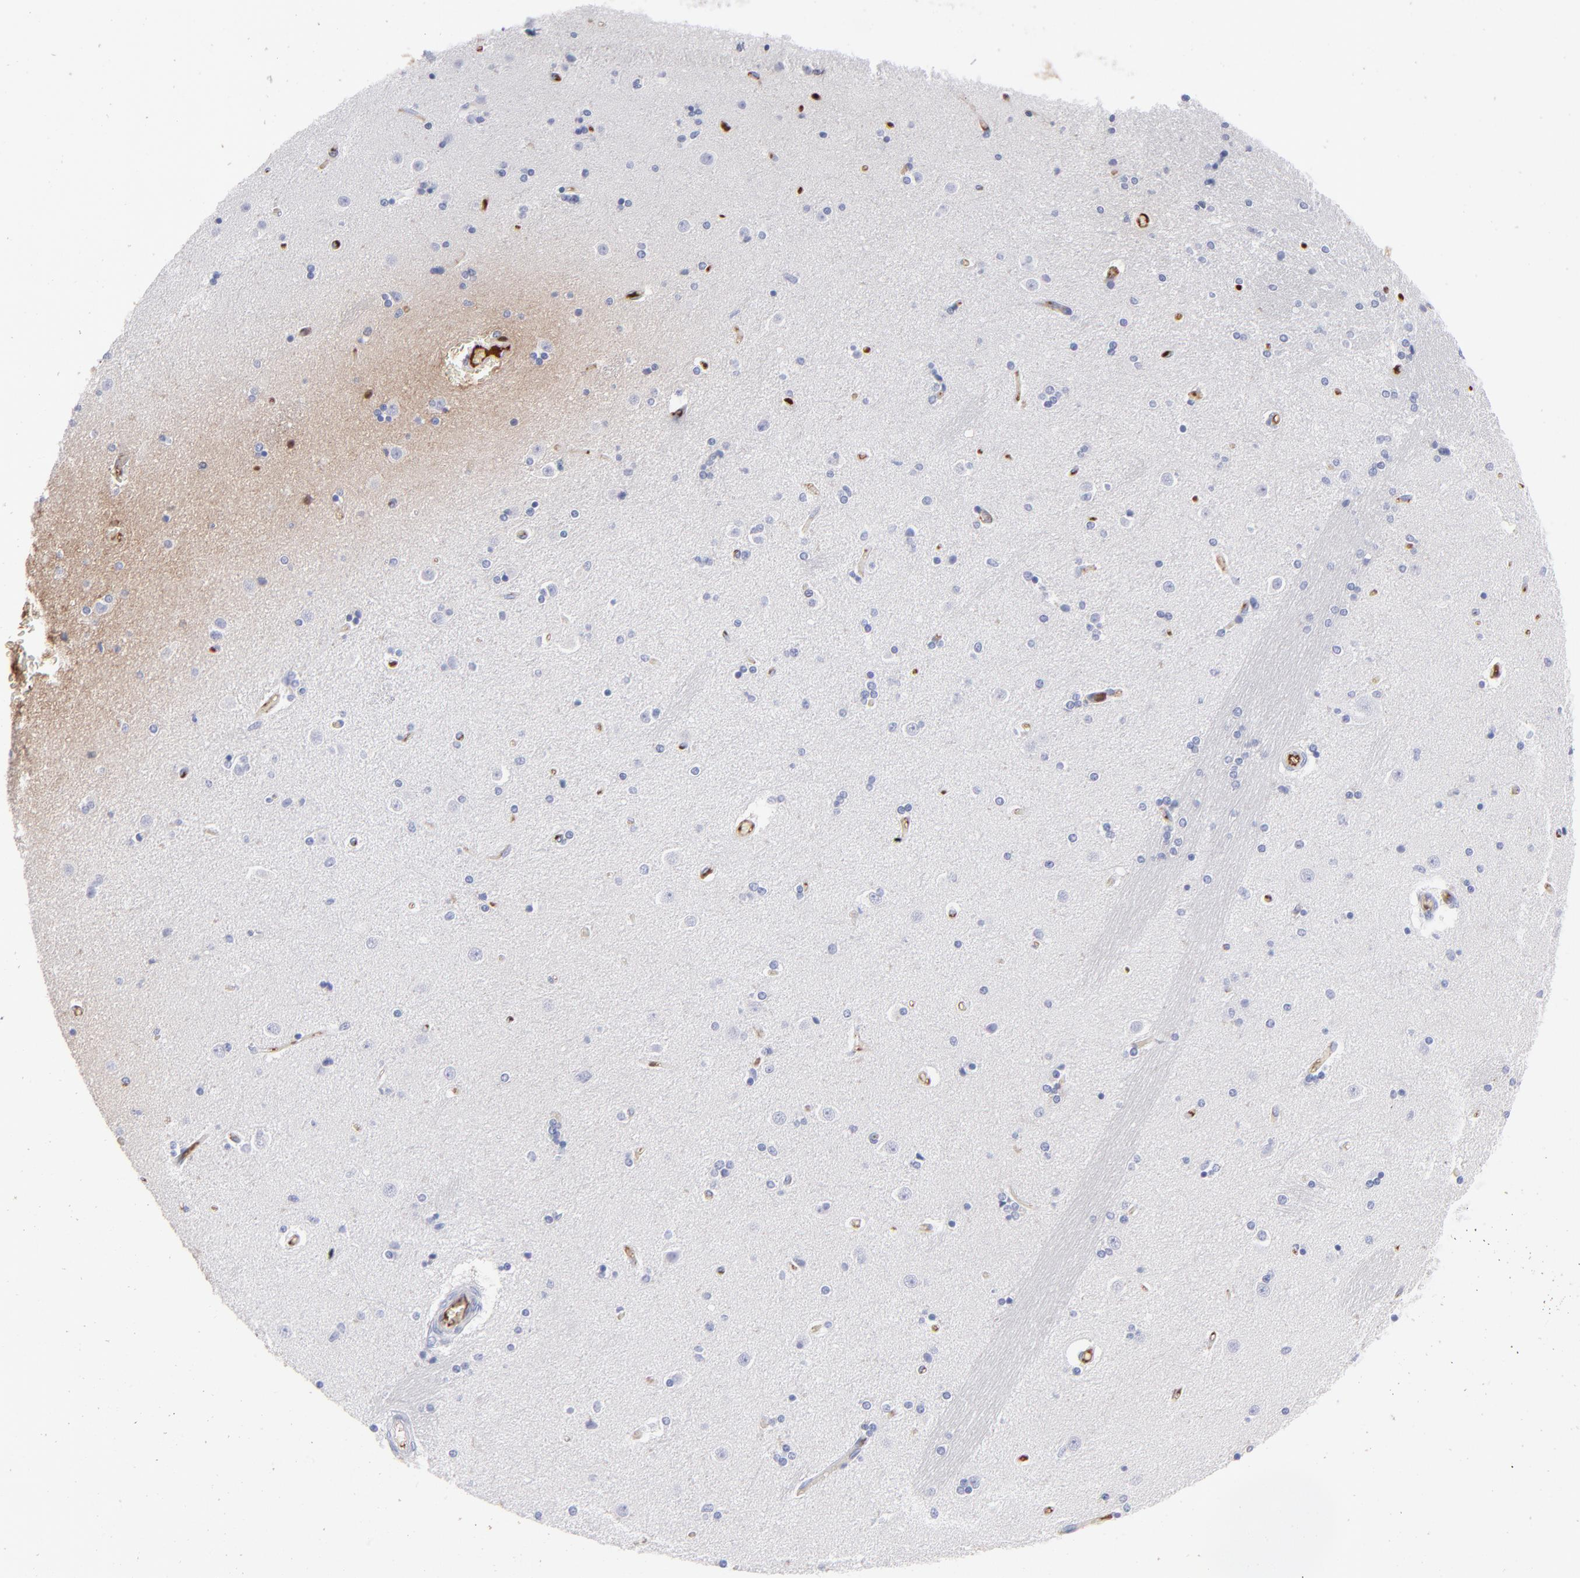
{"staining": {"intensity": "negative", "quantity": "none", "location": "none"}, "tissue": "caudate", "cell_type": "Glial cells", "image_type": "normal", "snomed": [{"axis": "morphology", "description": "Normal tissue, NOS"}, {"axis": "topography", "description": "Lateral ventricle wall"}], "caption": "Histopathology image shows no protein staining in glial cells of unremarkable caudate. (DAB (3,3'-diaminobenzidine) immunohistochemistry with hematoxylin counter stain).", "gene": "HP", "patient": {"sex": "female", "age": 54}}